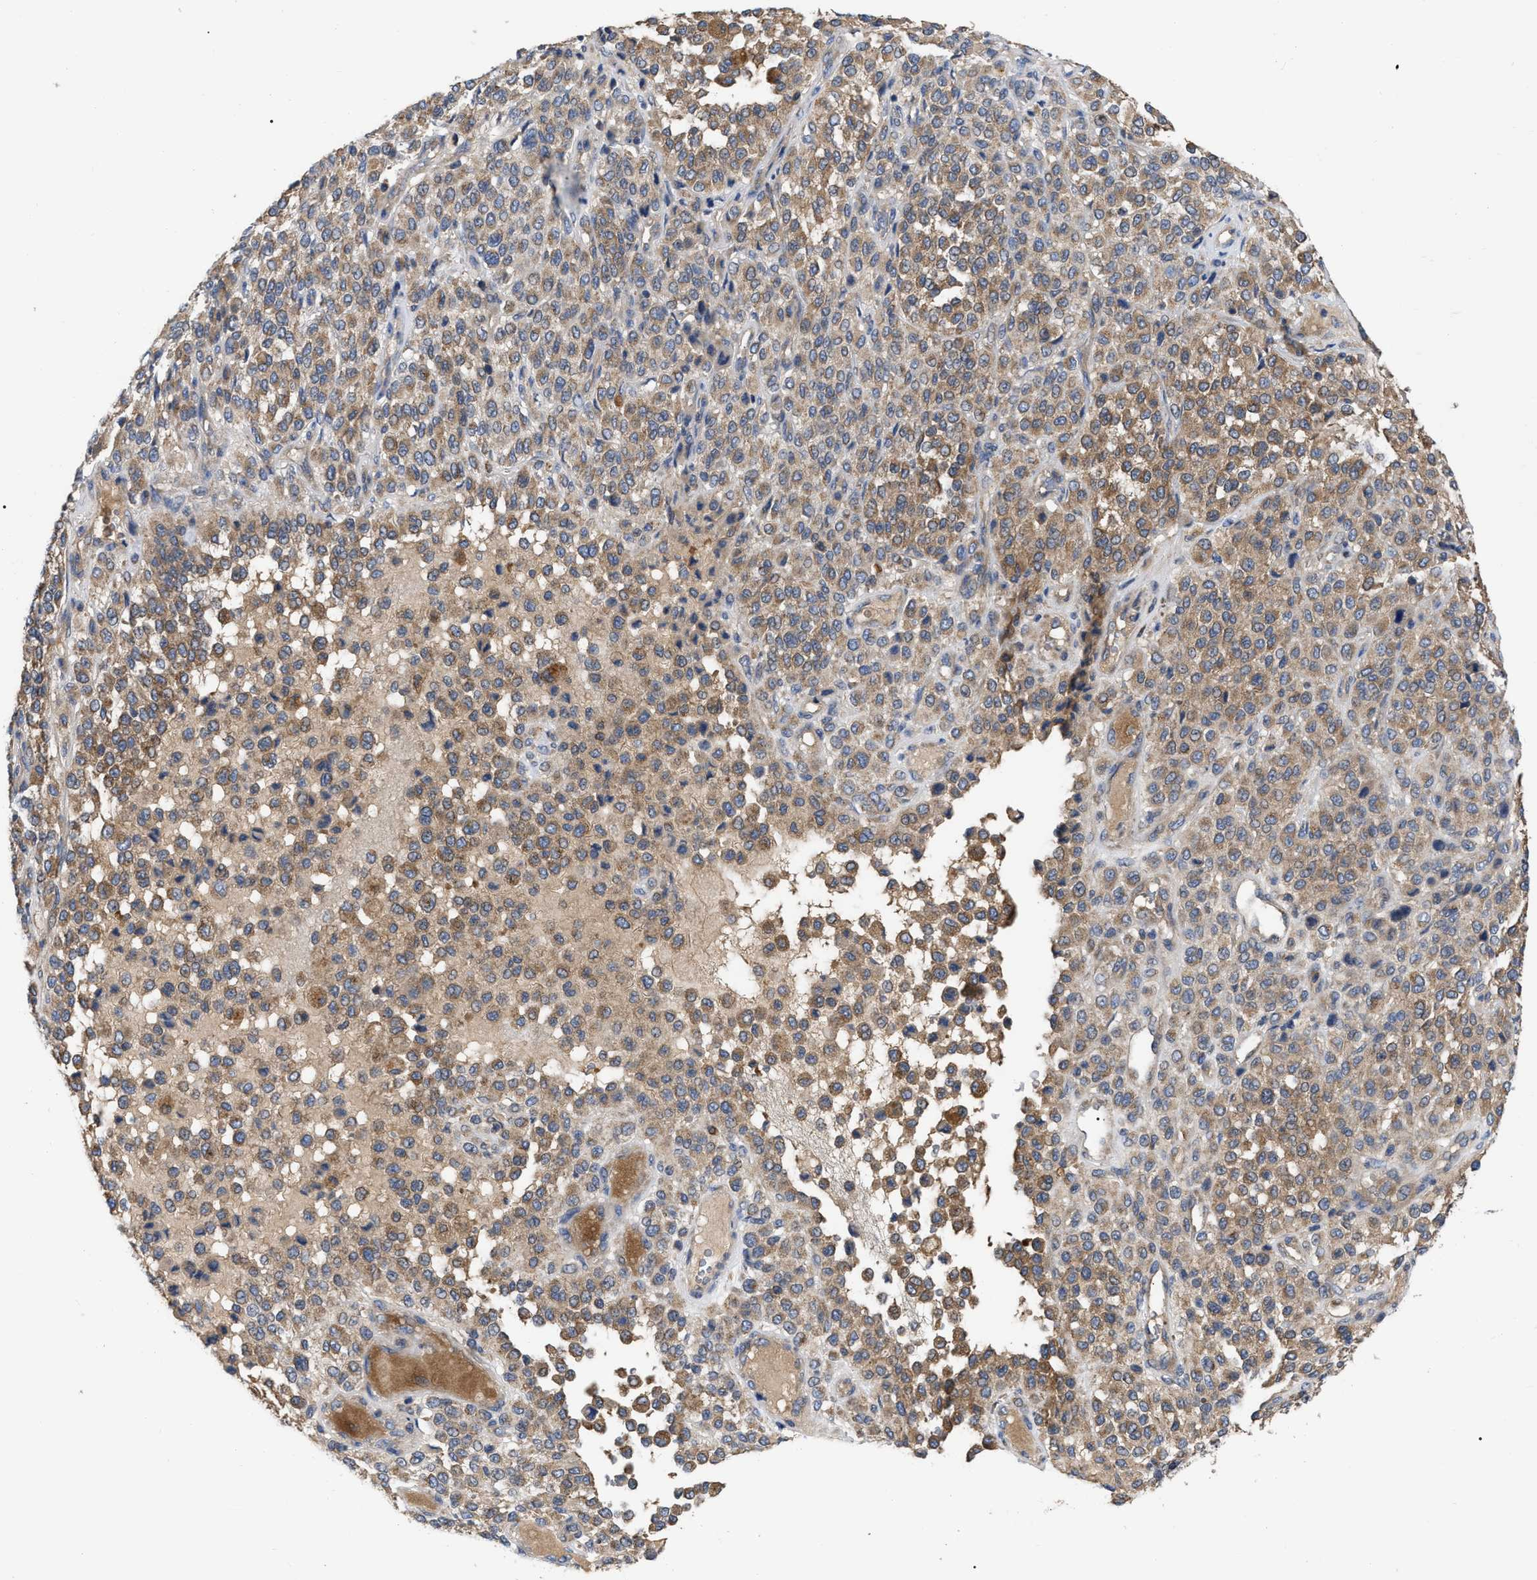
{"staining": {"intensity": "moderate", "quantity": ">75%", "location": "cytoplasmic/membranous"}, "tissue": "melanoma", "cell_type": "Tumor cells", "image_type": "cancer", "snomed": [{"axis": "morphology", "description": "Malignant melanoma, Metastatic site"}, {"axis": "topography", "description": "Pancreas"}], "caption": "A high-resolution photomicrograph shows immunohistochemistry staining of malignant melanoma (metastatic site), which reveals moderate cytoplasmic/membranous staining in about >75% of tumor cells. The staining is performed using DAB brown chromogen to label protein expression. The nuclei are counter-stained blue using hematoxylin.", "gene": "RAP1GDS1", "patient": {"sex": "female", "age": 30}}